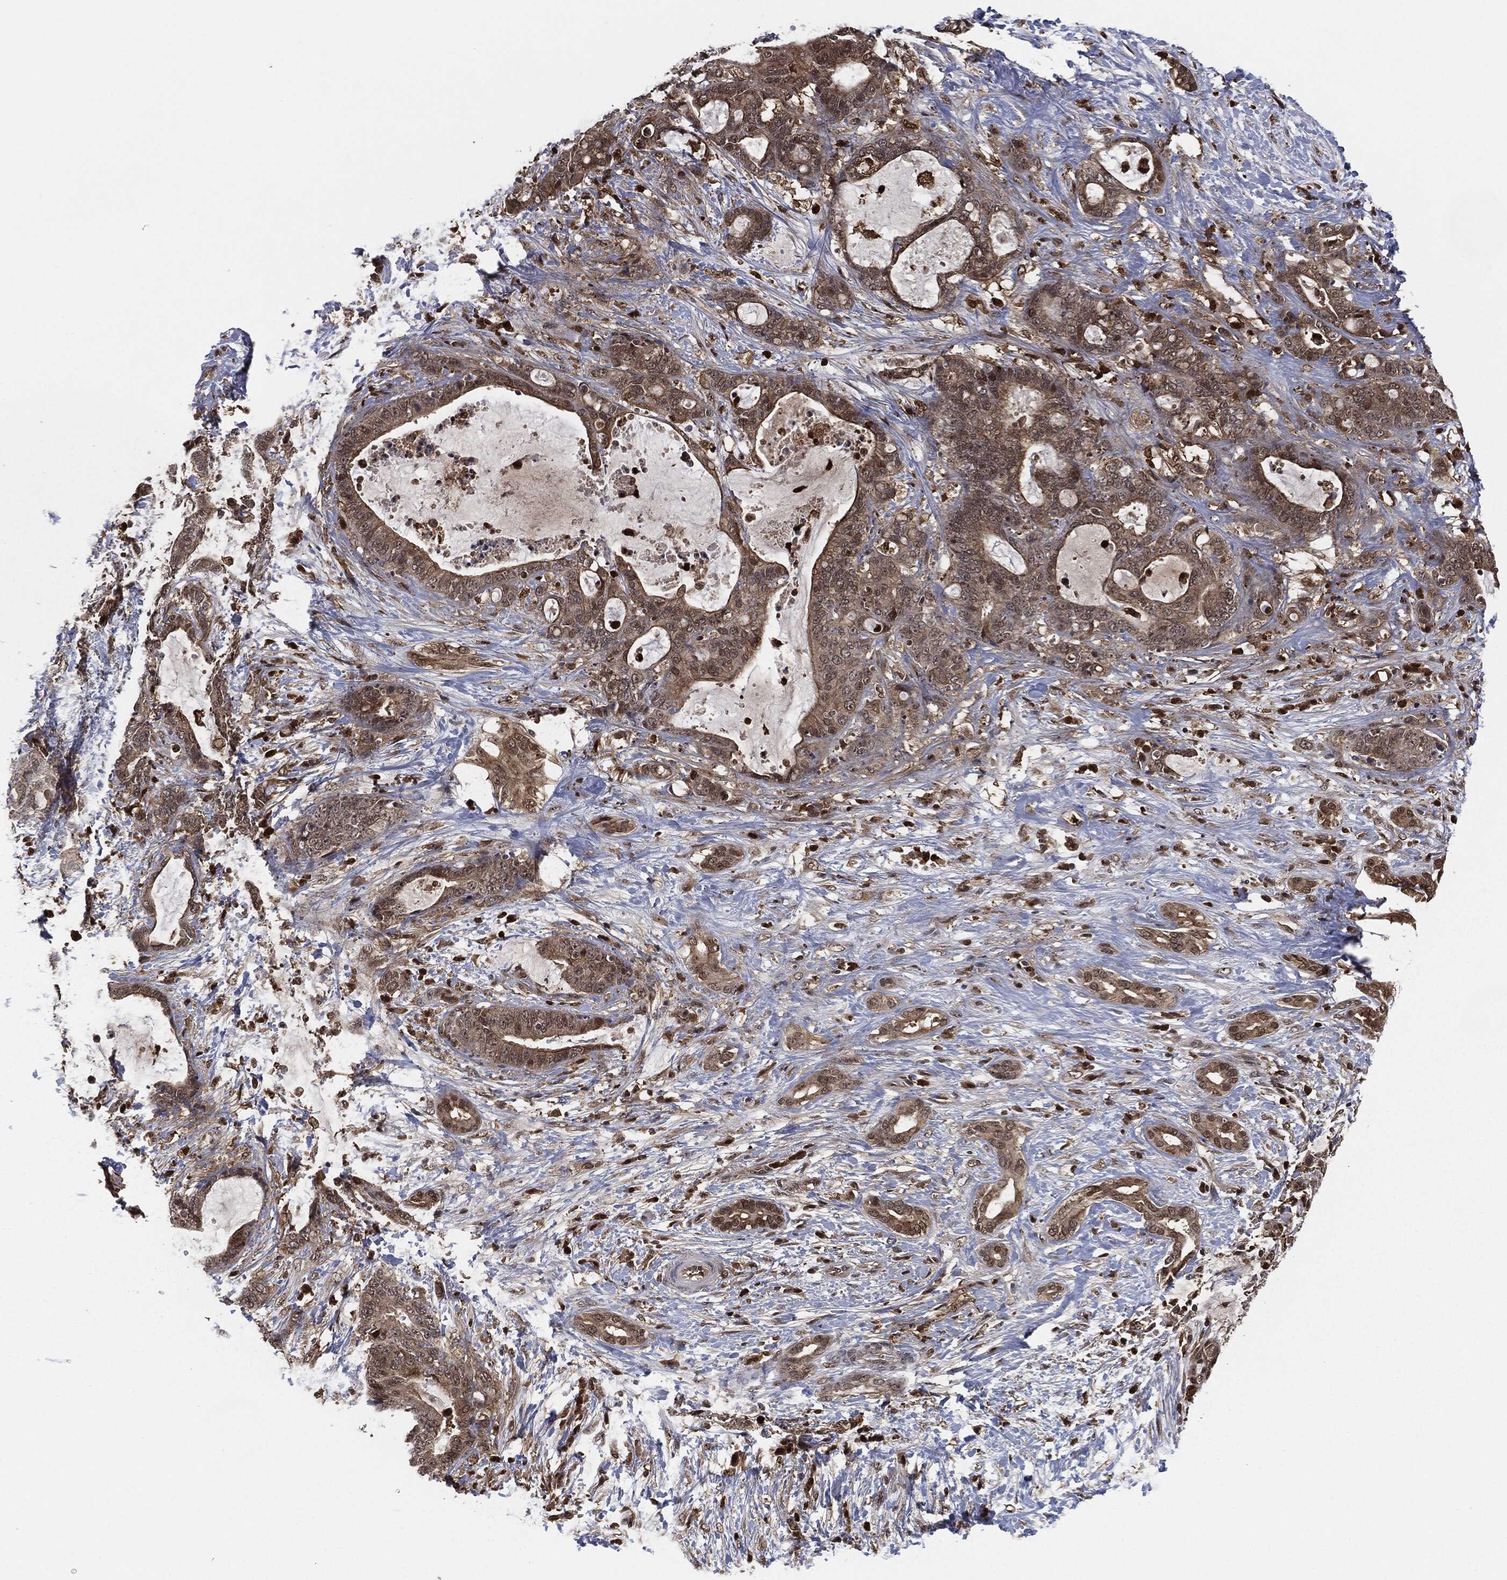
{"staining": {"intensity": "moderate", "quantity": "<25%", "location": "cytoplasmic/membranous"}, "tissue": "liver cancer", "cell_type": "Tumor cells", "image_type": "cancer", "snomed": [{"axis": "morphology", "description": "Cholangiocarcinoma"}, {"axis": "topography", "description": "Liver"}], "caption": "Liver cancer tissue demonstrates moderate cytoplasmic/membranous positivity in approximately <25% of tumor cells, visualized by immunohistochemistry. The staining is performed using DAB brown chromogen to label protein expression. The nuclei are counter-stained blue using hematoxylin.", "gene": "CAPRIN2", "patient": {"sex": "female", "age": 73}}